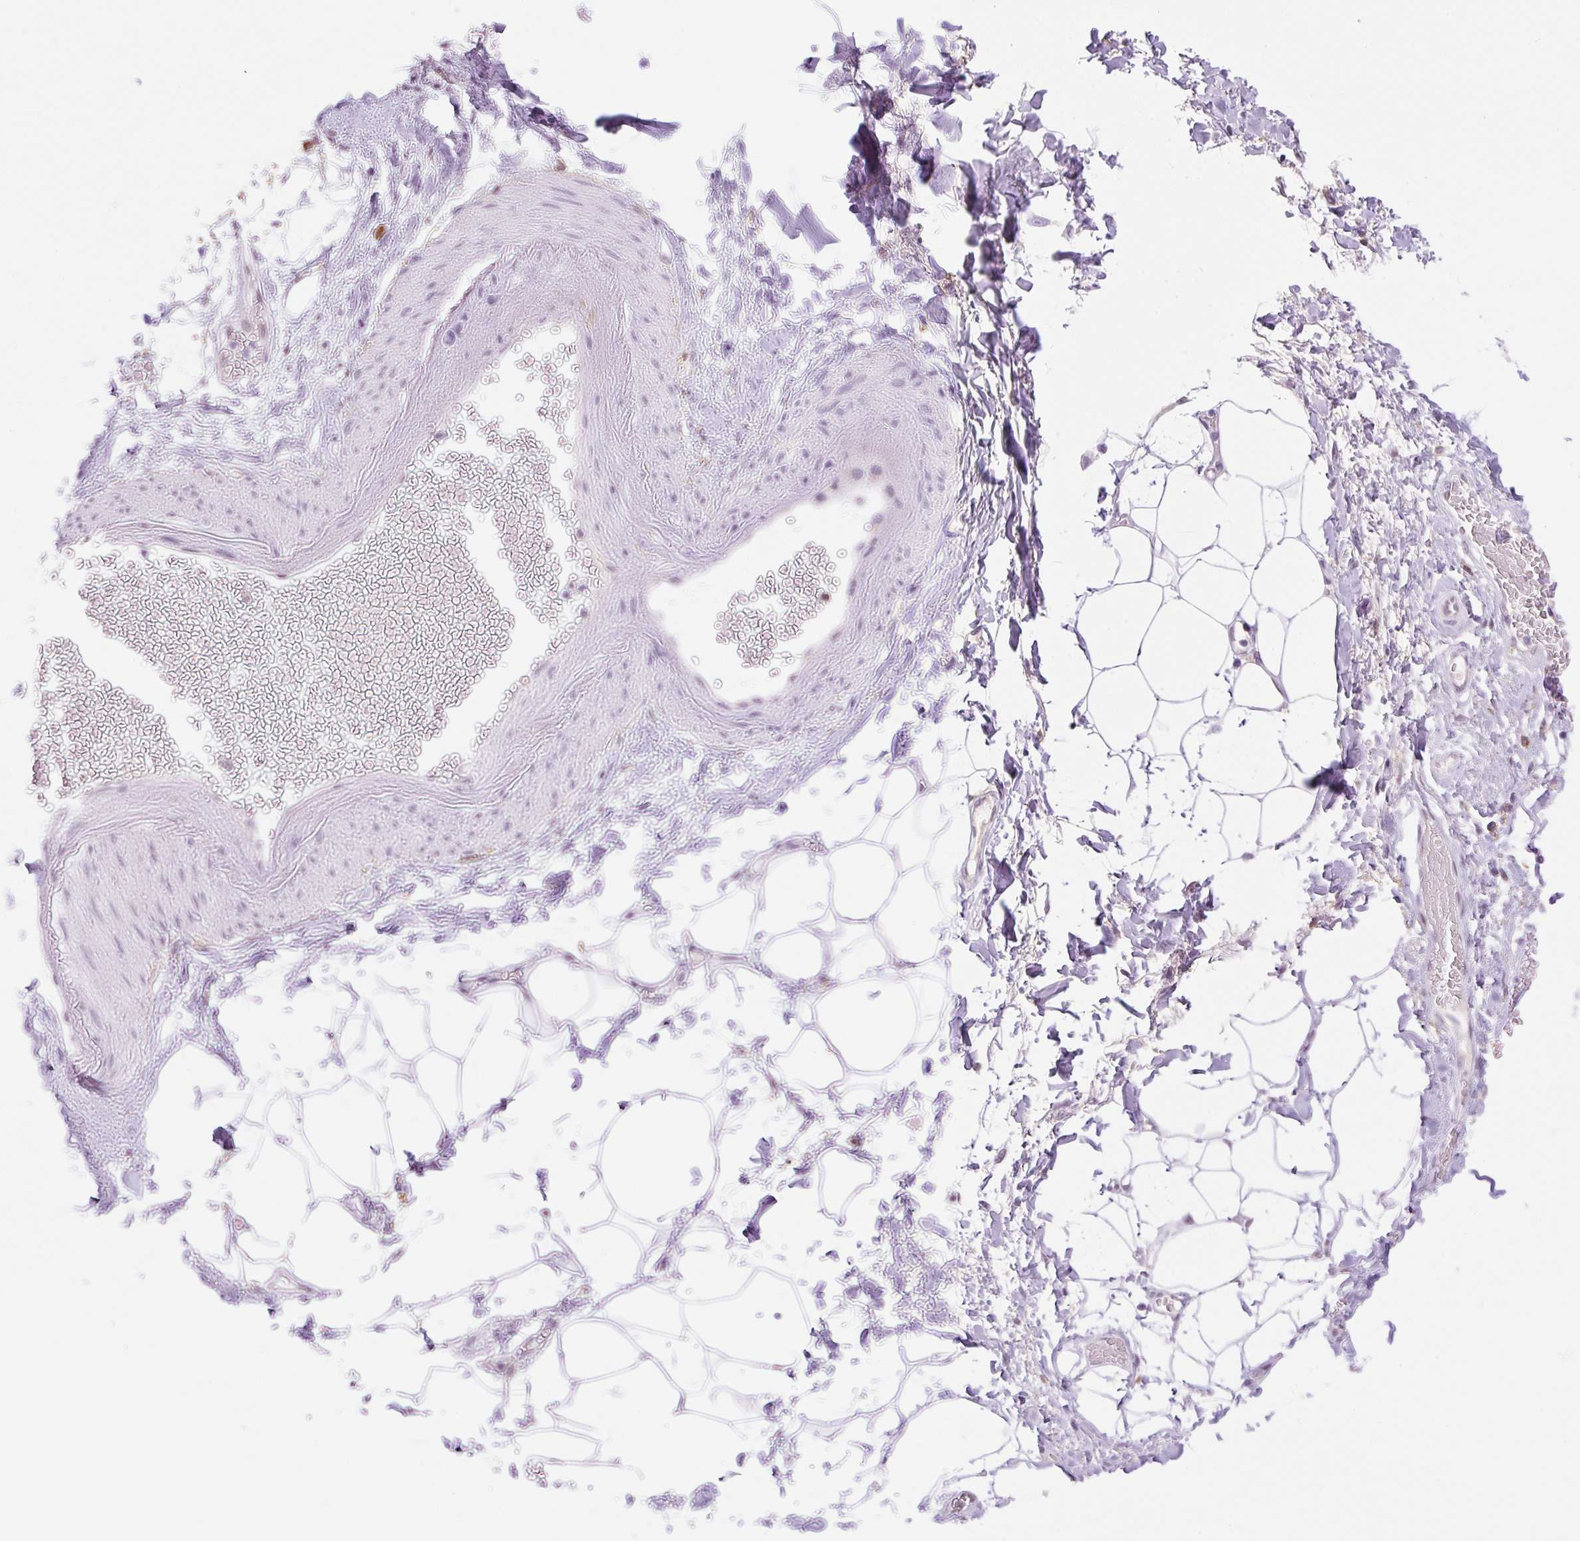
{"staining": {"intensity": "negative", "quantity": "none", "location": "none"}, "tissue": "adipose tissue", "cell_type": "Adipocytes", "image_type": "normal", "snomed": [{"axis": "morphology", "description": "Normal tissue, NOS"}, {"axis": "topography", "description": "Vagina"}, {"axis": "topography", "description": "Peripheral nerve tissue"}], "caption": "Immunohistochemistry (IHC) image of unremarkable human adipose tissue stained for a protein (brown), which displays no positivity in adipocytes.", "gene": "PALM3", "patient": {"sex": "female", "age": 71}}